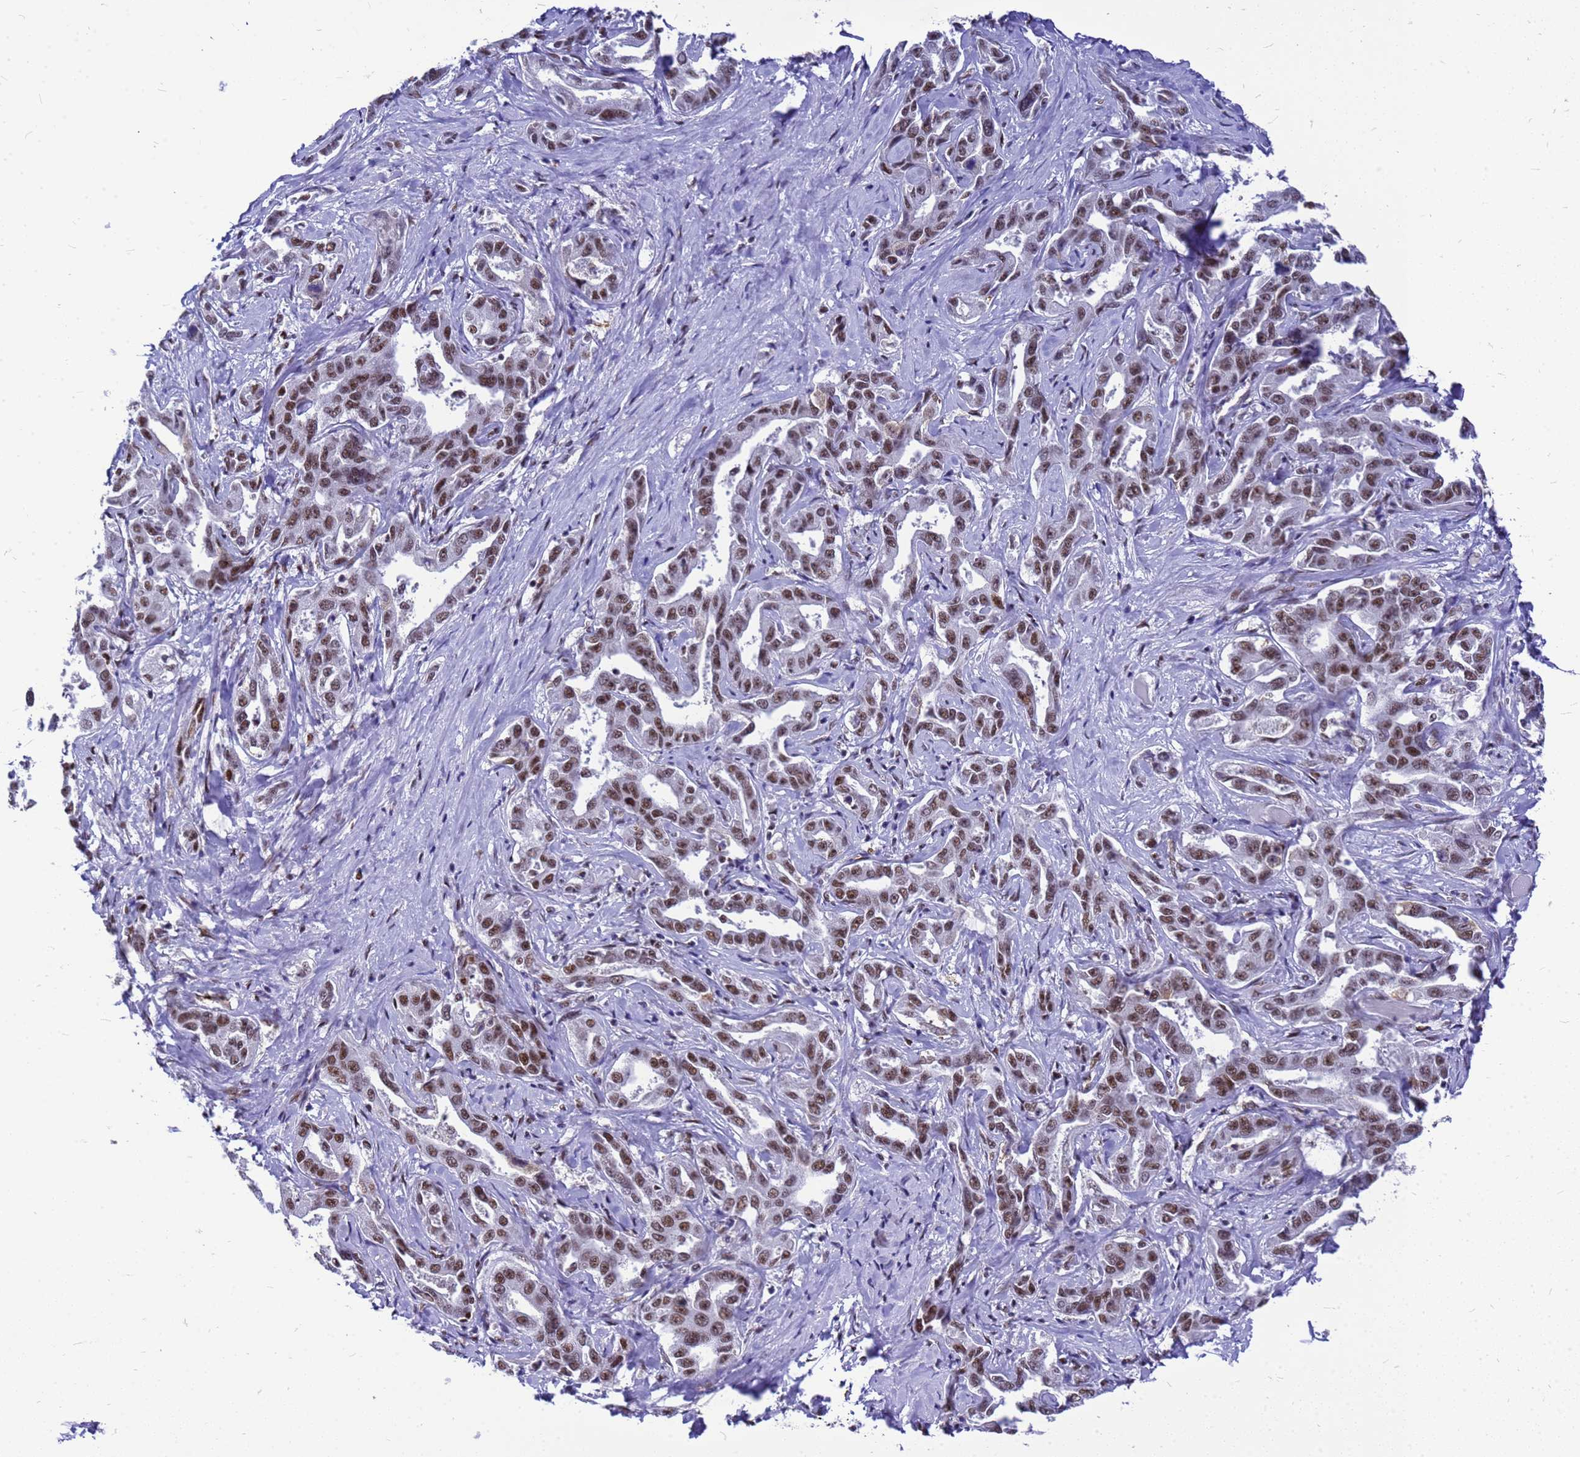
{"staining": {"intensity": "moderate", "quantity": ">75%", "location": "nuclear"}, "tissue": "liver cancer", "cell_type": "Tumor cells", "image_type": "cancer", "snomed": [{"axis": "morphology", "description": "Cholangiocarcinoma"}, {"axis": "topography", "description": "Liver"}], "caption": "Brown immunohistochemical staining in liver cancer (cholangiocarcinoma) shows moderate nuclear expression in approximately >75% of tumor cells.", "gene": "SART3", "patient": {"sex": "male", "age": 59}}